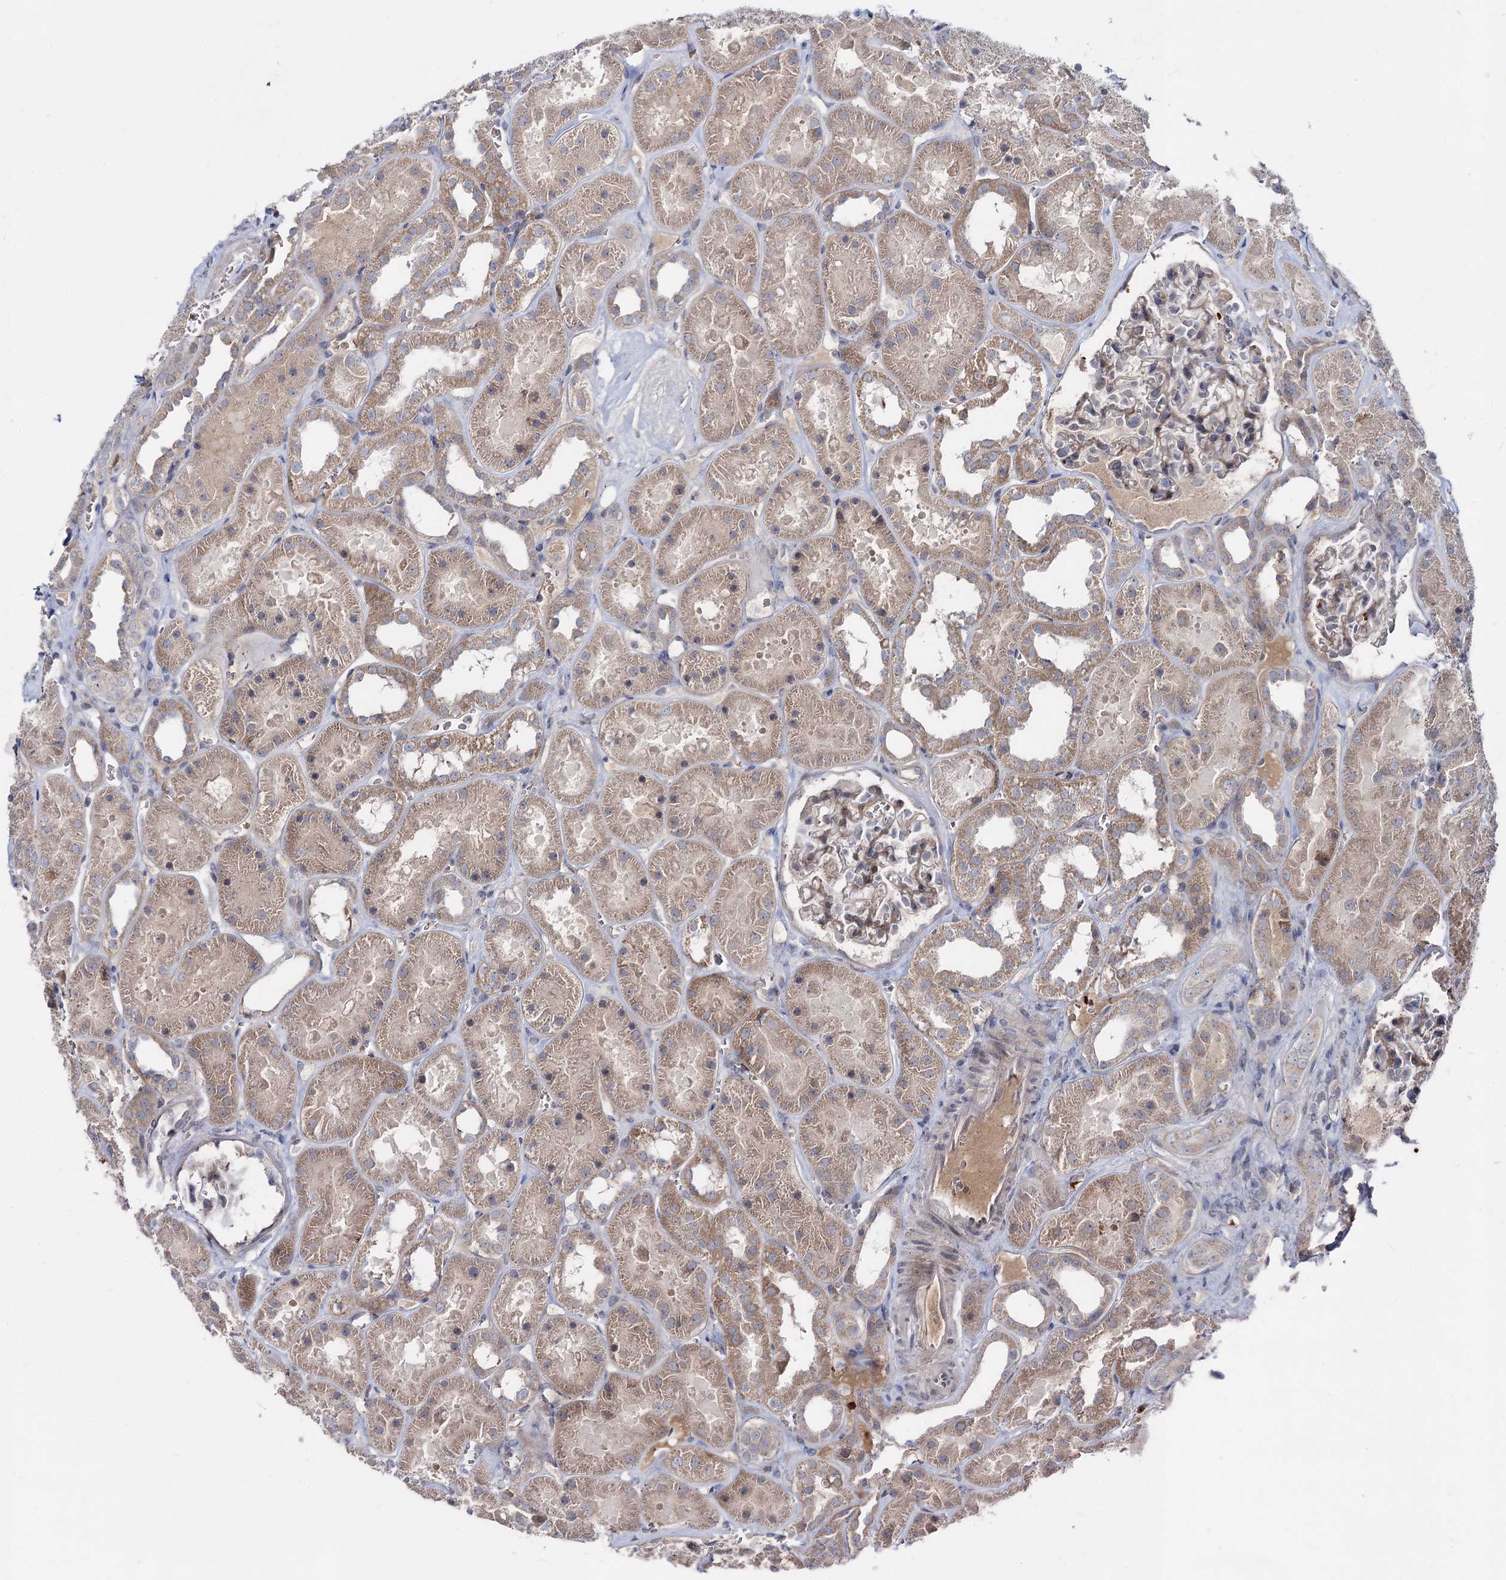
{"staining": {"intensity": "weak", "quantity": ">75%", "location": "cytoplasmic/membranous"}, "tissue": "kidney", "cell_type": "Cells in glomeruli", "image_type": "normal", "snomed": [{"axis": "morphology", "description": "Normal tissue, NOS"}, {"axis": "topography", "description": "Kidney"}], "caption": "Cells in glomeruli exhibit weak cytoplasmic/membranous expression in approximately >75% of cells in normal kidney.", "gene": "RNF6", "patient": {"sex": "female", "age": 41}}